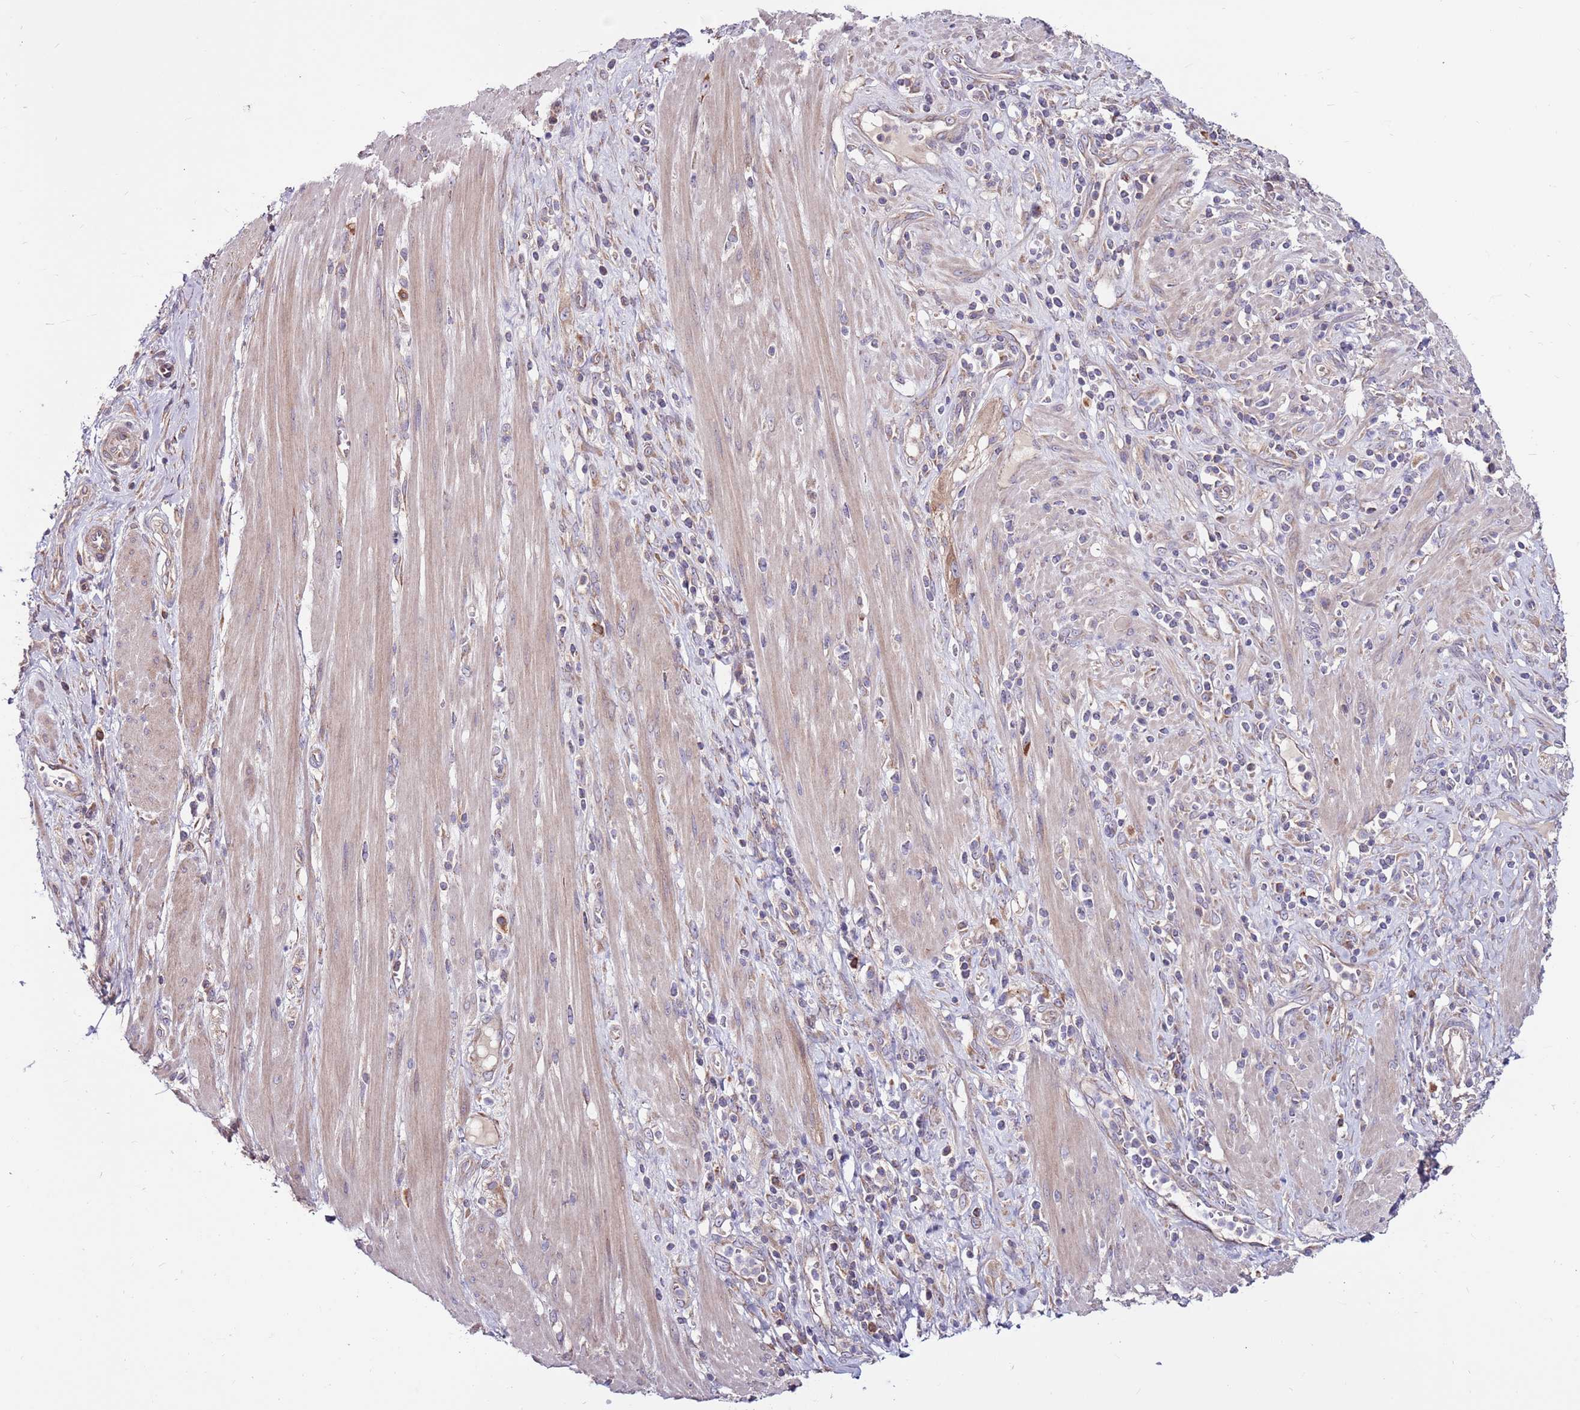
{"staining": {"intensity": "moderate", "quantity": "25%-75%", "location": "cytoplasmic/membranous"}, "tissue": "pancreatic cancer", "cell_type": "Tumor cells", "image_type": "cancer", "snomed": [{"axis": "morphology", "description": "Adenocarcinoma, NOS"}, {"axis": "topography", "description": "Pancreas"}], "caption": "Tumor cells reveal moderate cytoplasmic/membranous positivity in about 25%-75% of cells in pancreatic cancer.", "gene": "SMG1", "patient": {"sex": "male", "age": 72}}